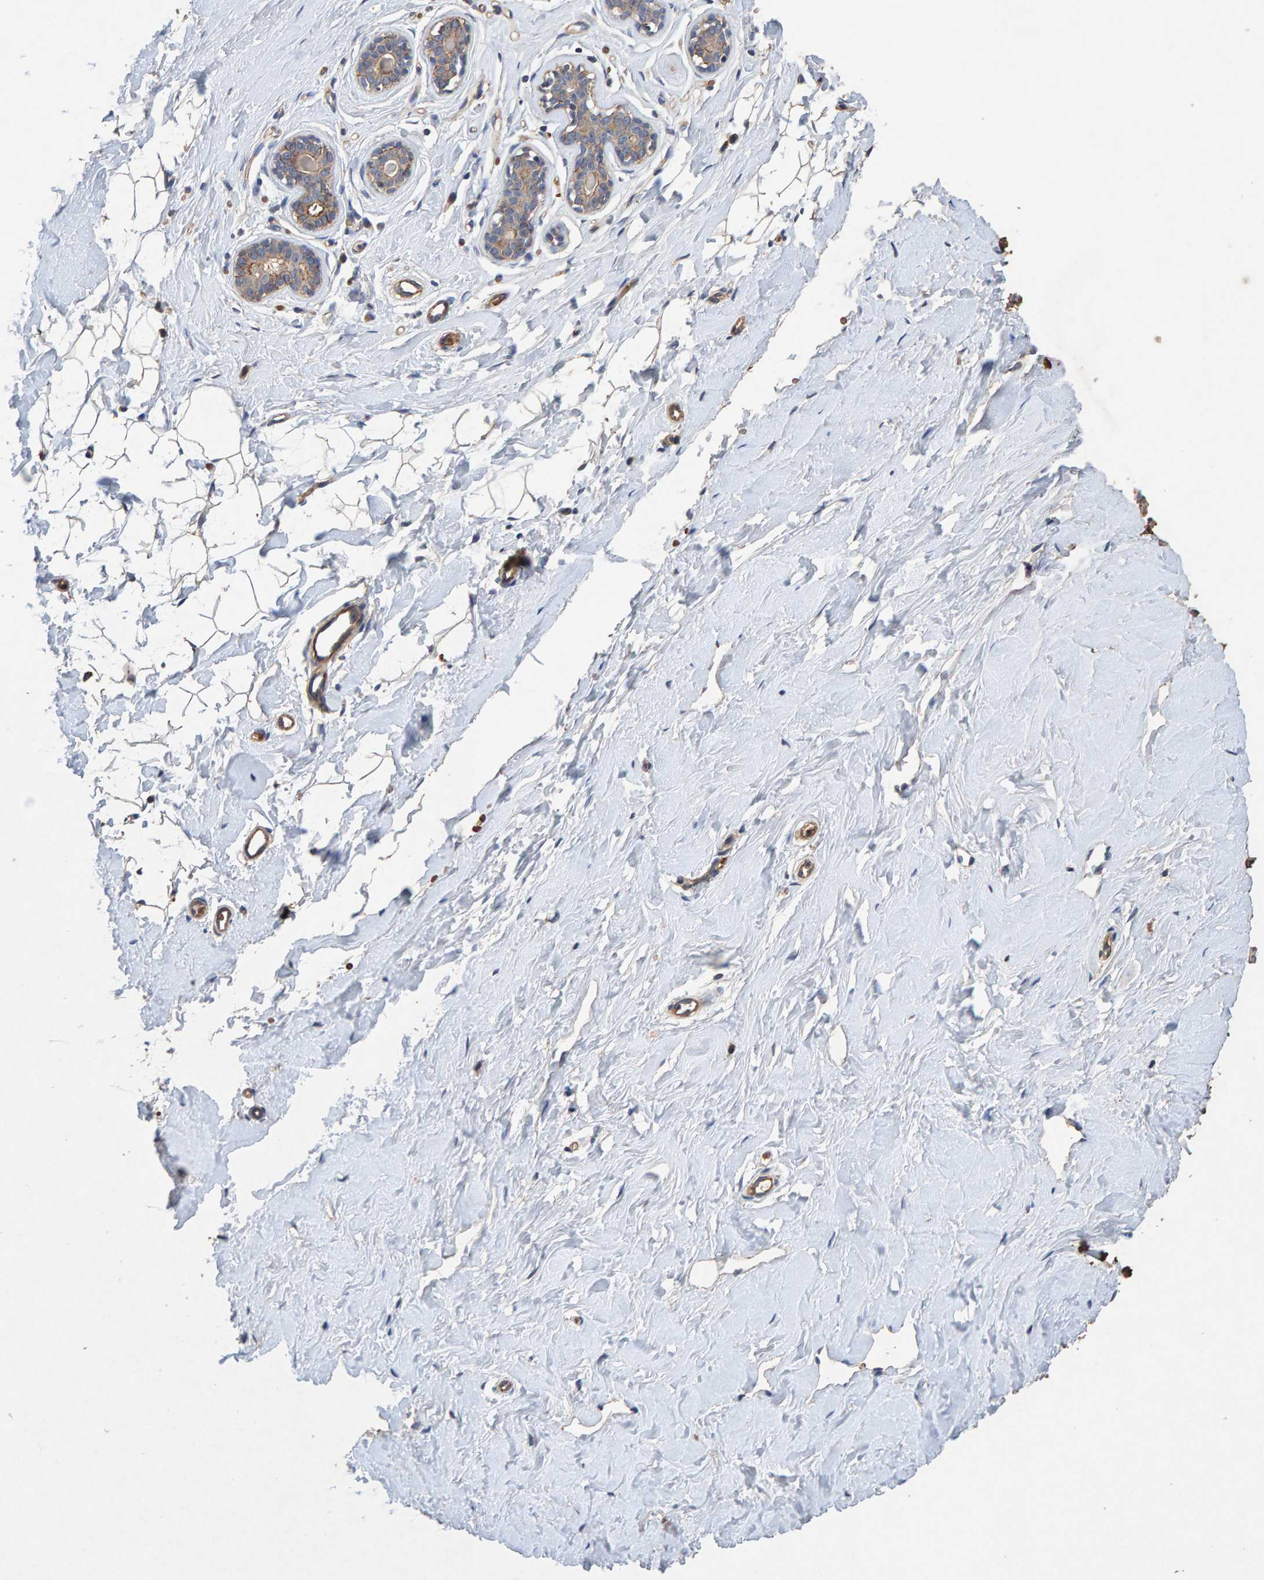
{"staining": {"intensity": "weak", "quantity": "25%-75%", "location": "cytoplasmic/membranous"}, "tissue": "breast", "cell_type": "Adipocytes", "image_type": "normal", "snomed": [{"axis": "morphology", "description": "Normal tissue, NOS"}, {"axis": "topography", "description": "Breast"}], "caption": "Breast stained for a protein (brown) exhibits weak cytoplasmic/membranous positive staining in about 25%-75% of adipocytes.", "gene": "EFR3A", "patient": {"sex": "female", "age": 23}}